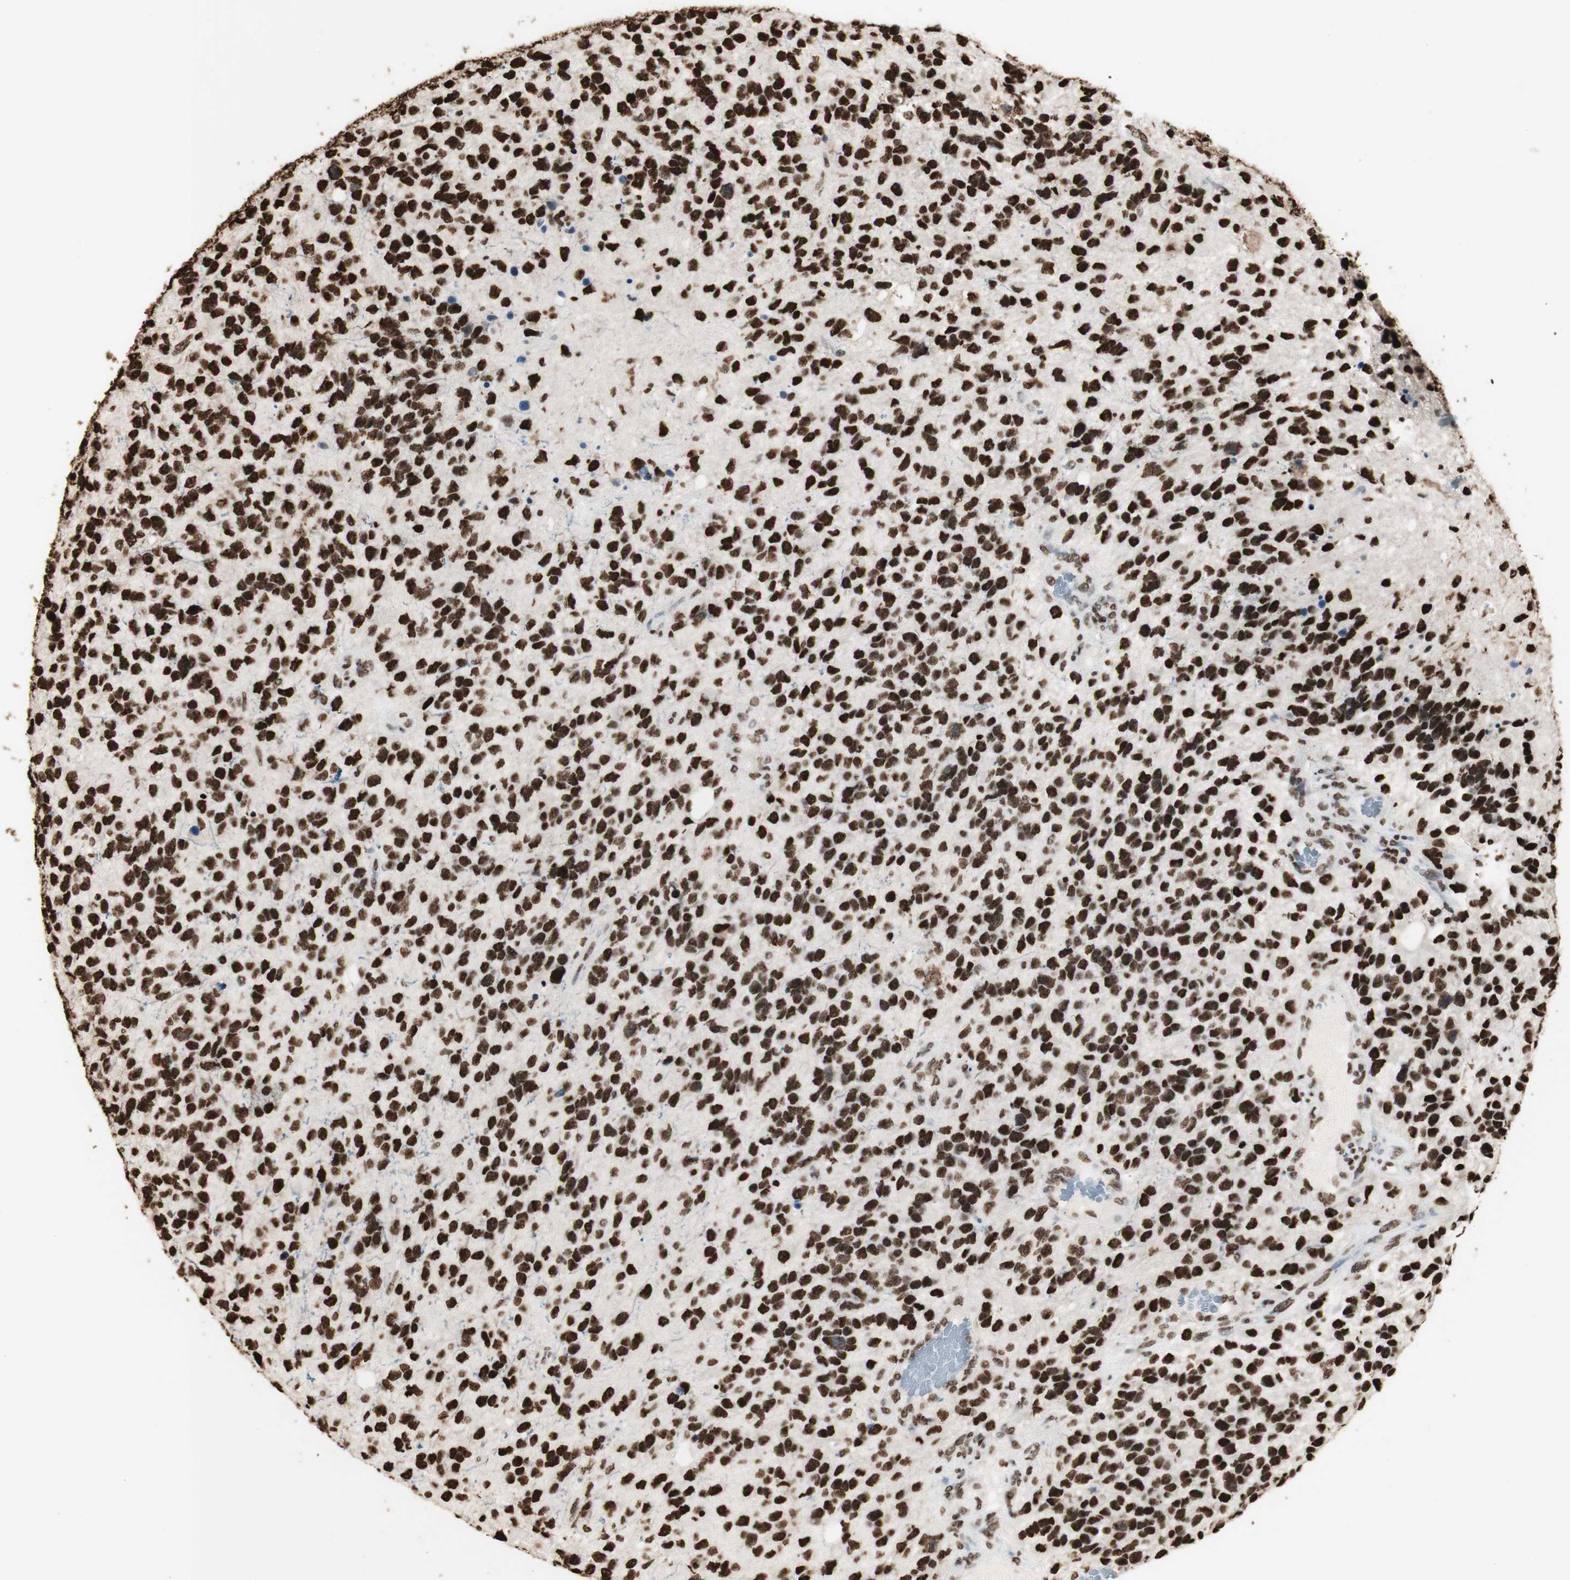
{"staining": {"intensity": "strong", "quantity": ">75%", "location": "nuclear"}, "tissue": "glioma", "cell_type": "Tumor cells", "image_type": "cancer", "snomed": [{"axis": "morphology", "description": "Glioma, malignant, High grade"}, {"axis": "topography", "description": "Brain"}], "caption": "Brown immunohistochemical staining in glioma displays strong nuclear positivity in approximately >75% of tumor cells.", "gene": "HNRNPA2B1", "patient": {"sex": "female", "age": 58}}